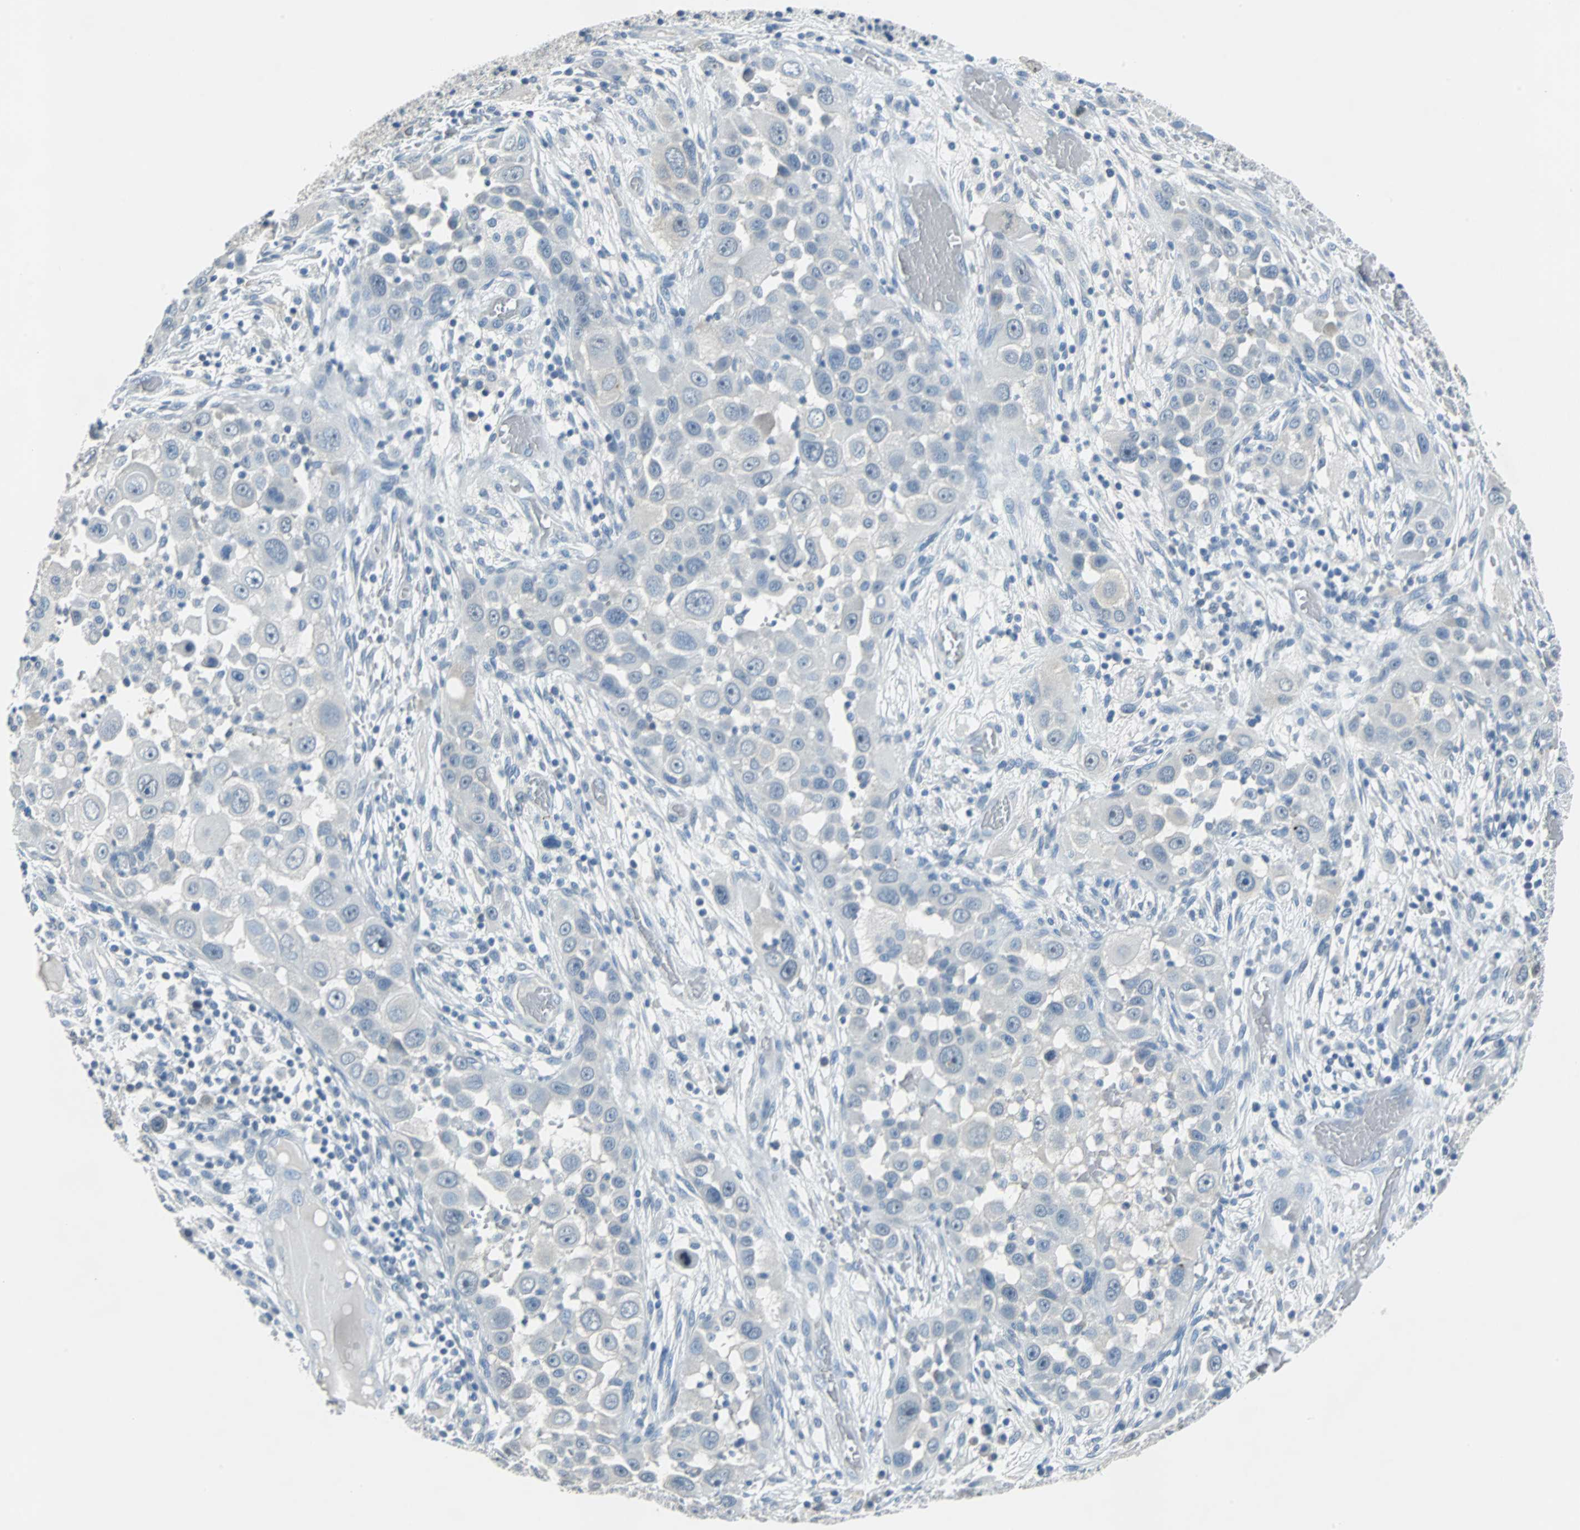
{"staining": {"intensity": "negative", "quantity": "none", "location": "none"}, "tissue": "head and neck cancer", "cell_type": "Tumor cells", "image_type": "cancer", "snomed": [{"axis": "morphology", "description": "Carcinoma, NOS"}, {"axis": "topography", "description": "Head-Neck"}], "caption": "This is an immunohistochemistry micrograph of human head and neck cancer (carcinoma). There is no staining in tumor cells.", "gene": "MUC7", "patient": {"sex": "male", "age": 87}}